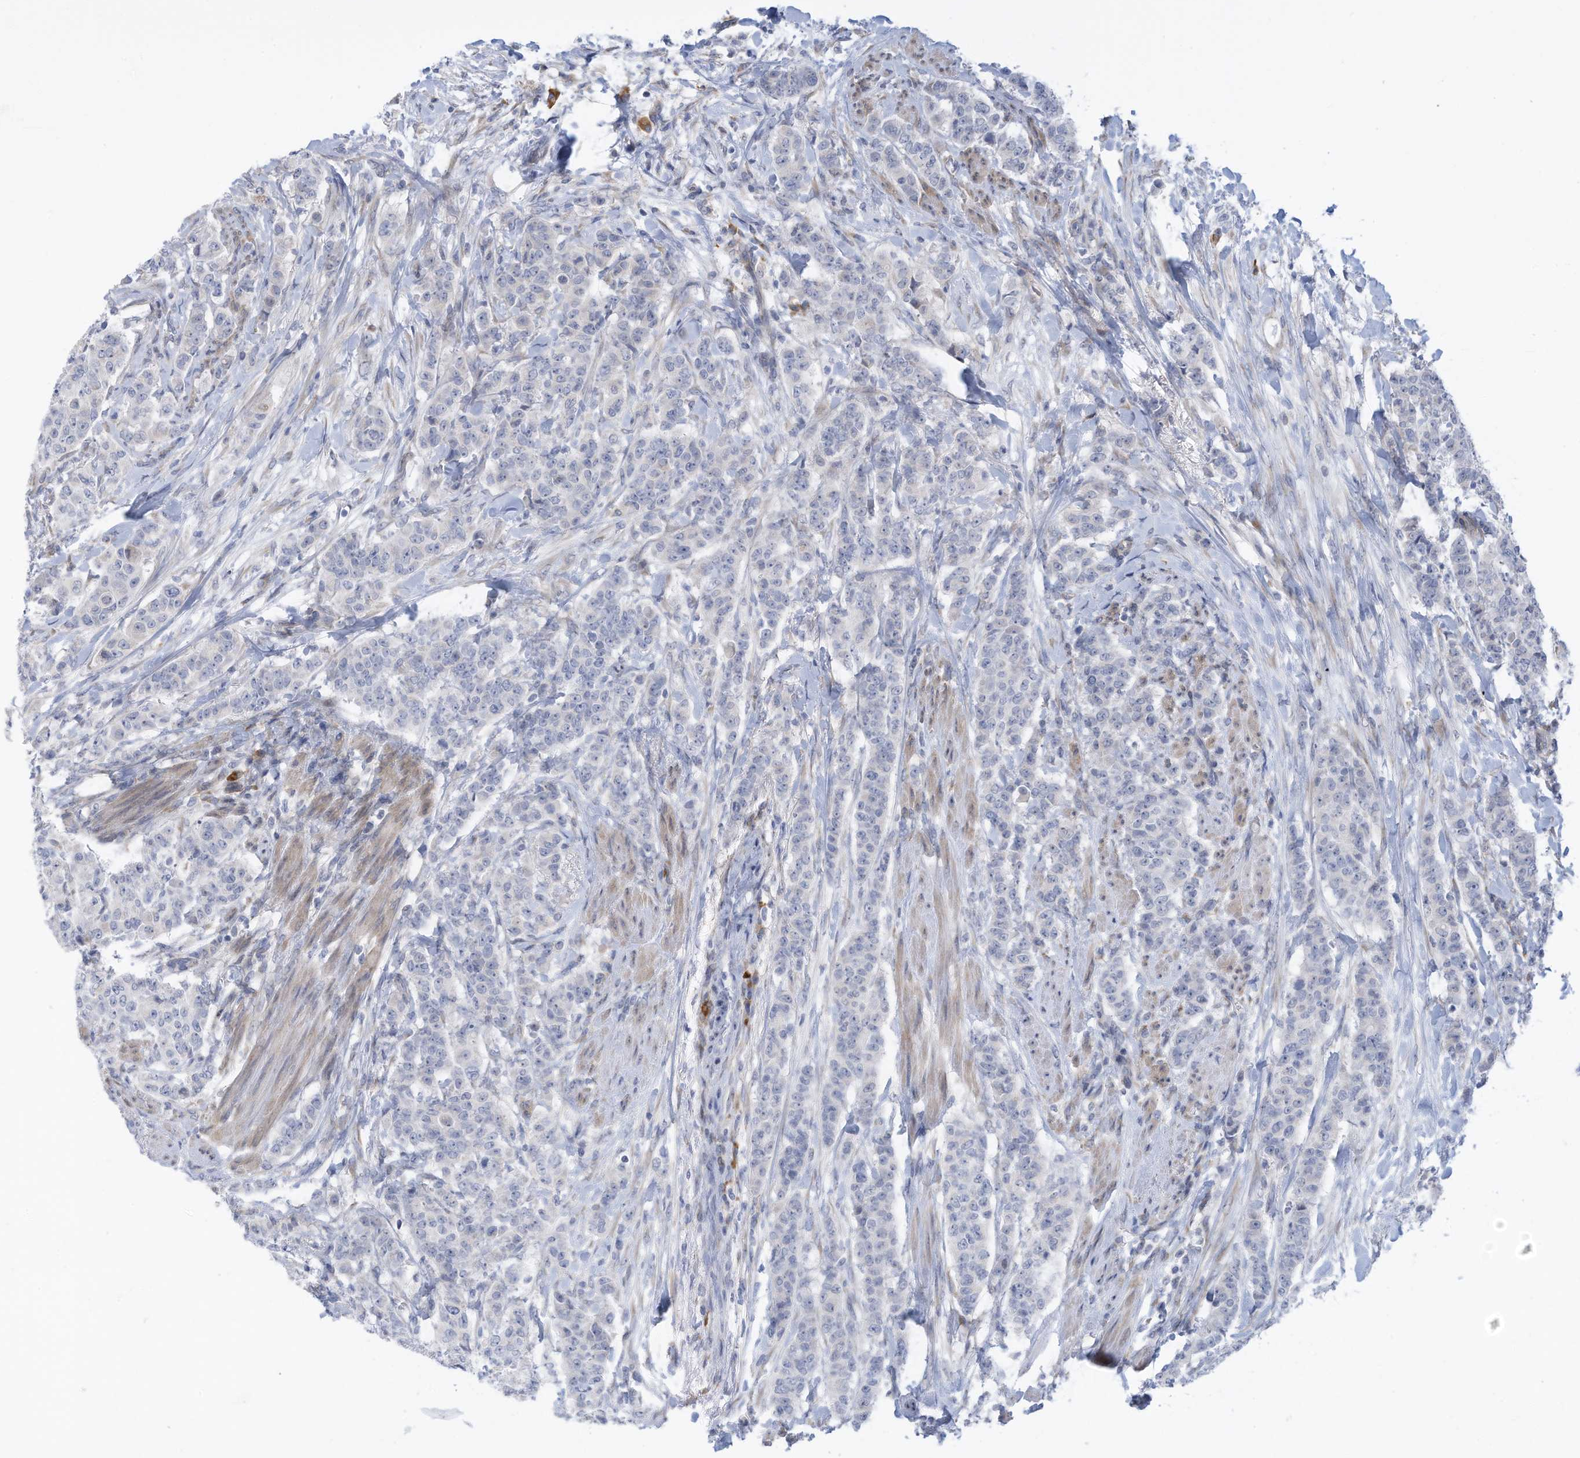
{"staining": {"intensity": "negative", "quantity": "none", "location": "none"}, "tissue": "breast cancer", "cell_type": "Tumor cells", "image_type": "cancer", "snomed": [{"axis": "morphology", "description": "Duct carcinoma"}, {"axis": "topography", "description": "Breast"}], "caption": "Tumor cells show no significant expression in breast cancer (infiltrating ductal carcinoma).", "gene": "ZNF292", "patient": {"sex": "female", "age": 40}}